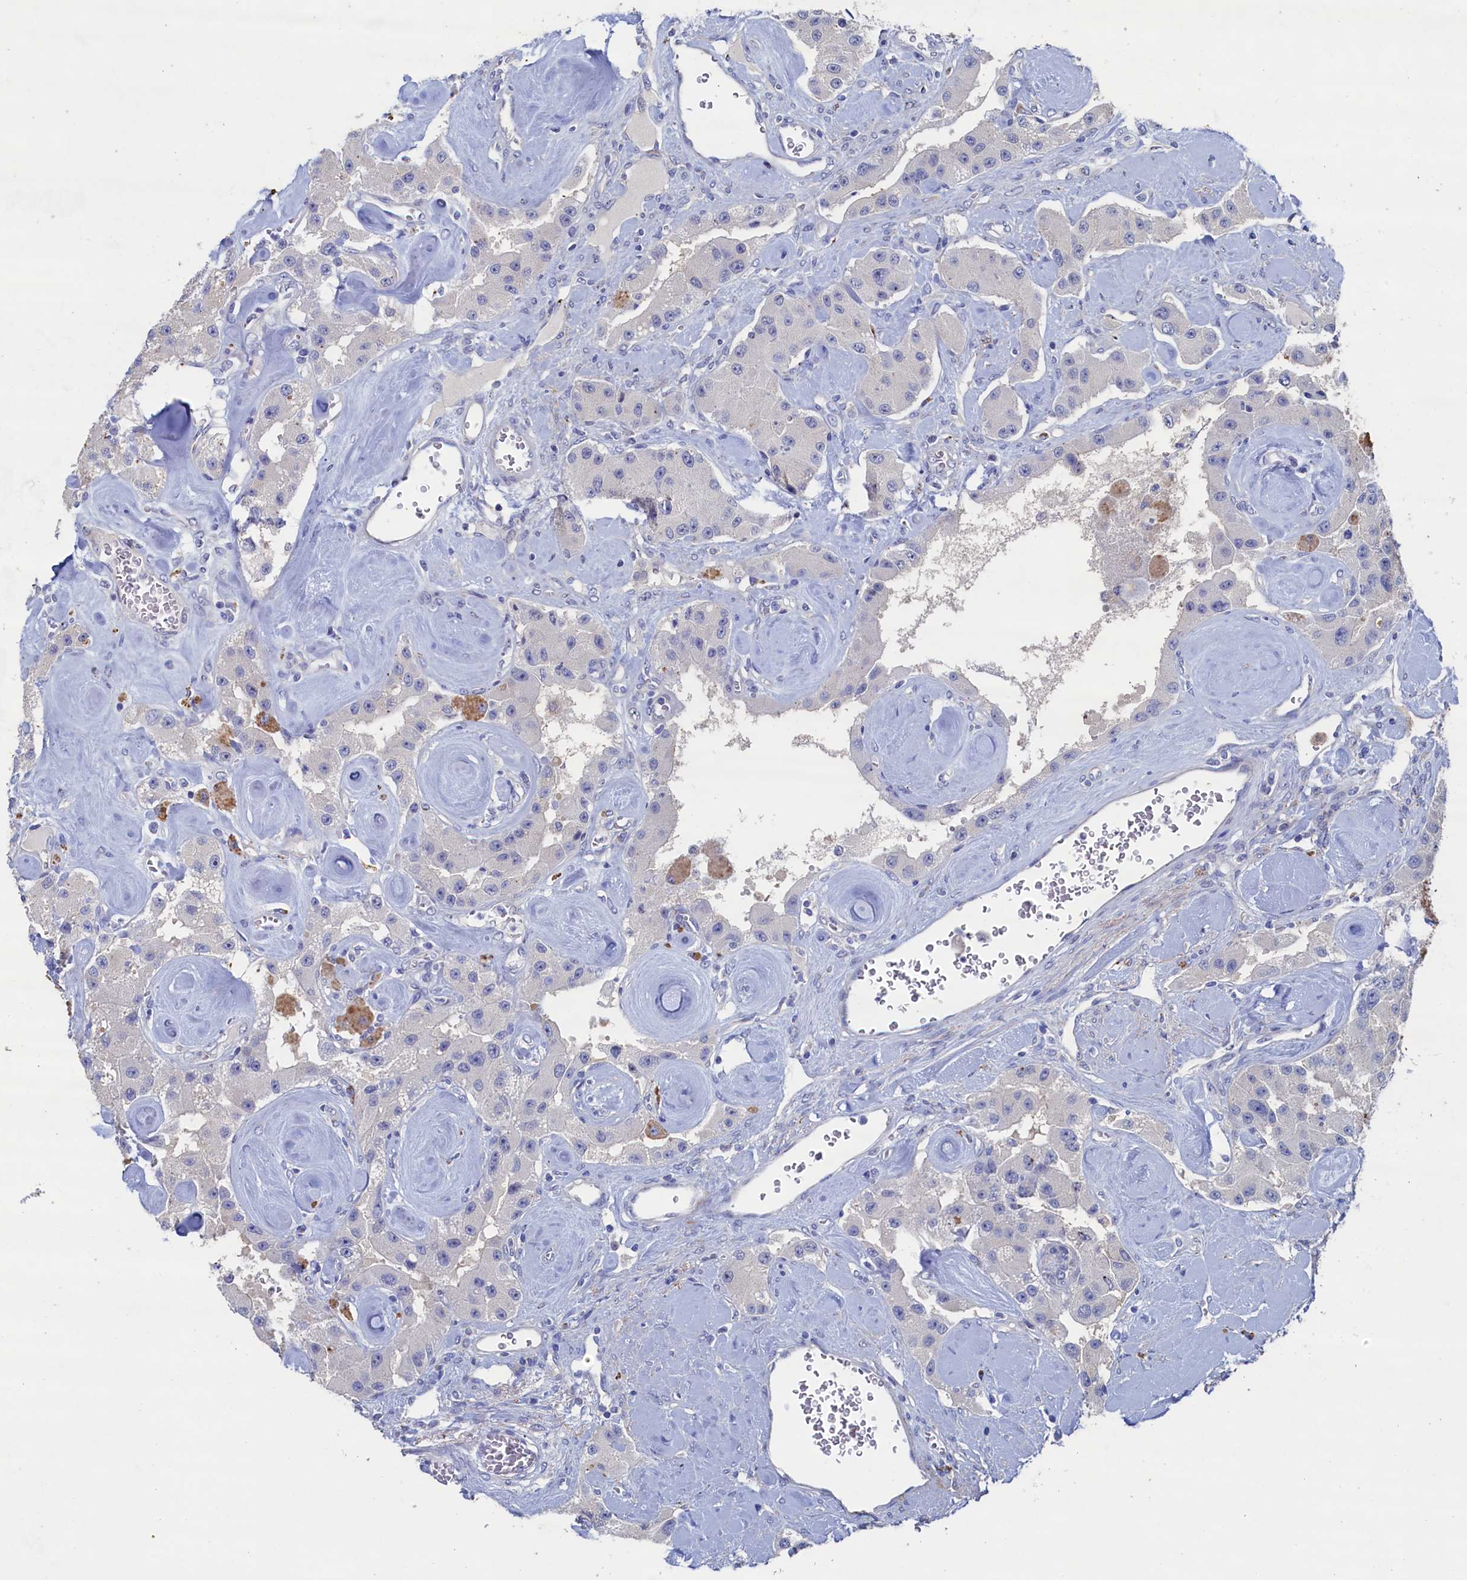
{"staining": {"intensity": "negative", "quantity": "none", "location": "none"}, "tissue": "carcinoid", "cell_type": "Tumor cells", "image_type": "cancer", "snomed": [{"axis": "morphology", "description": "Carcinoid, malignant, NOS"}, {"axis": "topography", "description": "Pancreas"}], "caption": "Tumor cells are negative for protein expression in human carcinoid.", "gene": "CBLIF", "patient": {"sex": "male", "age": 41}}